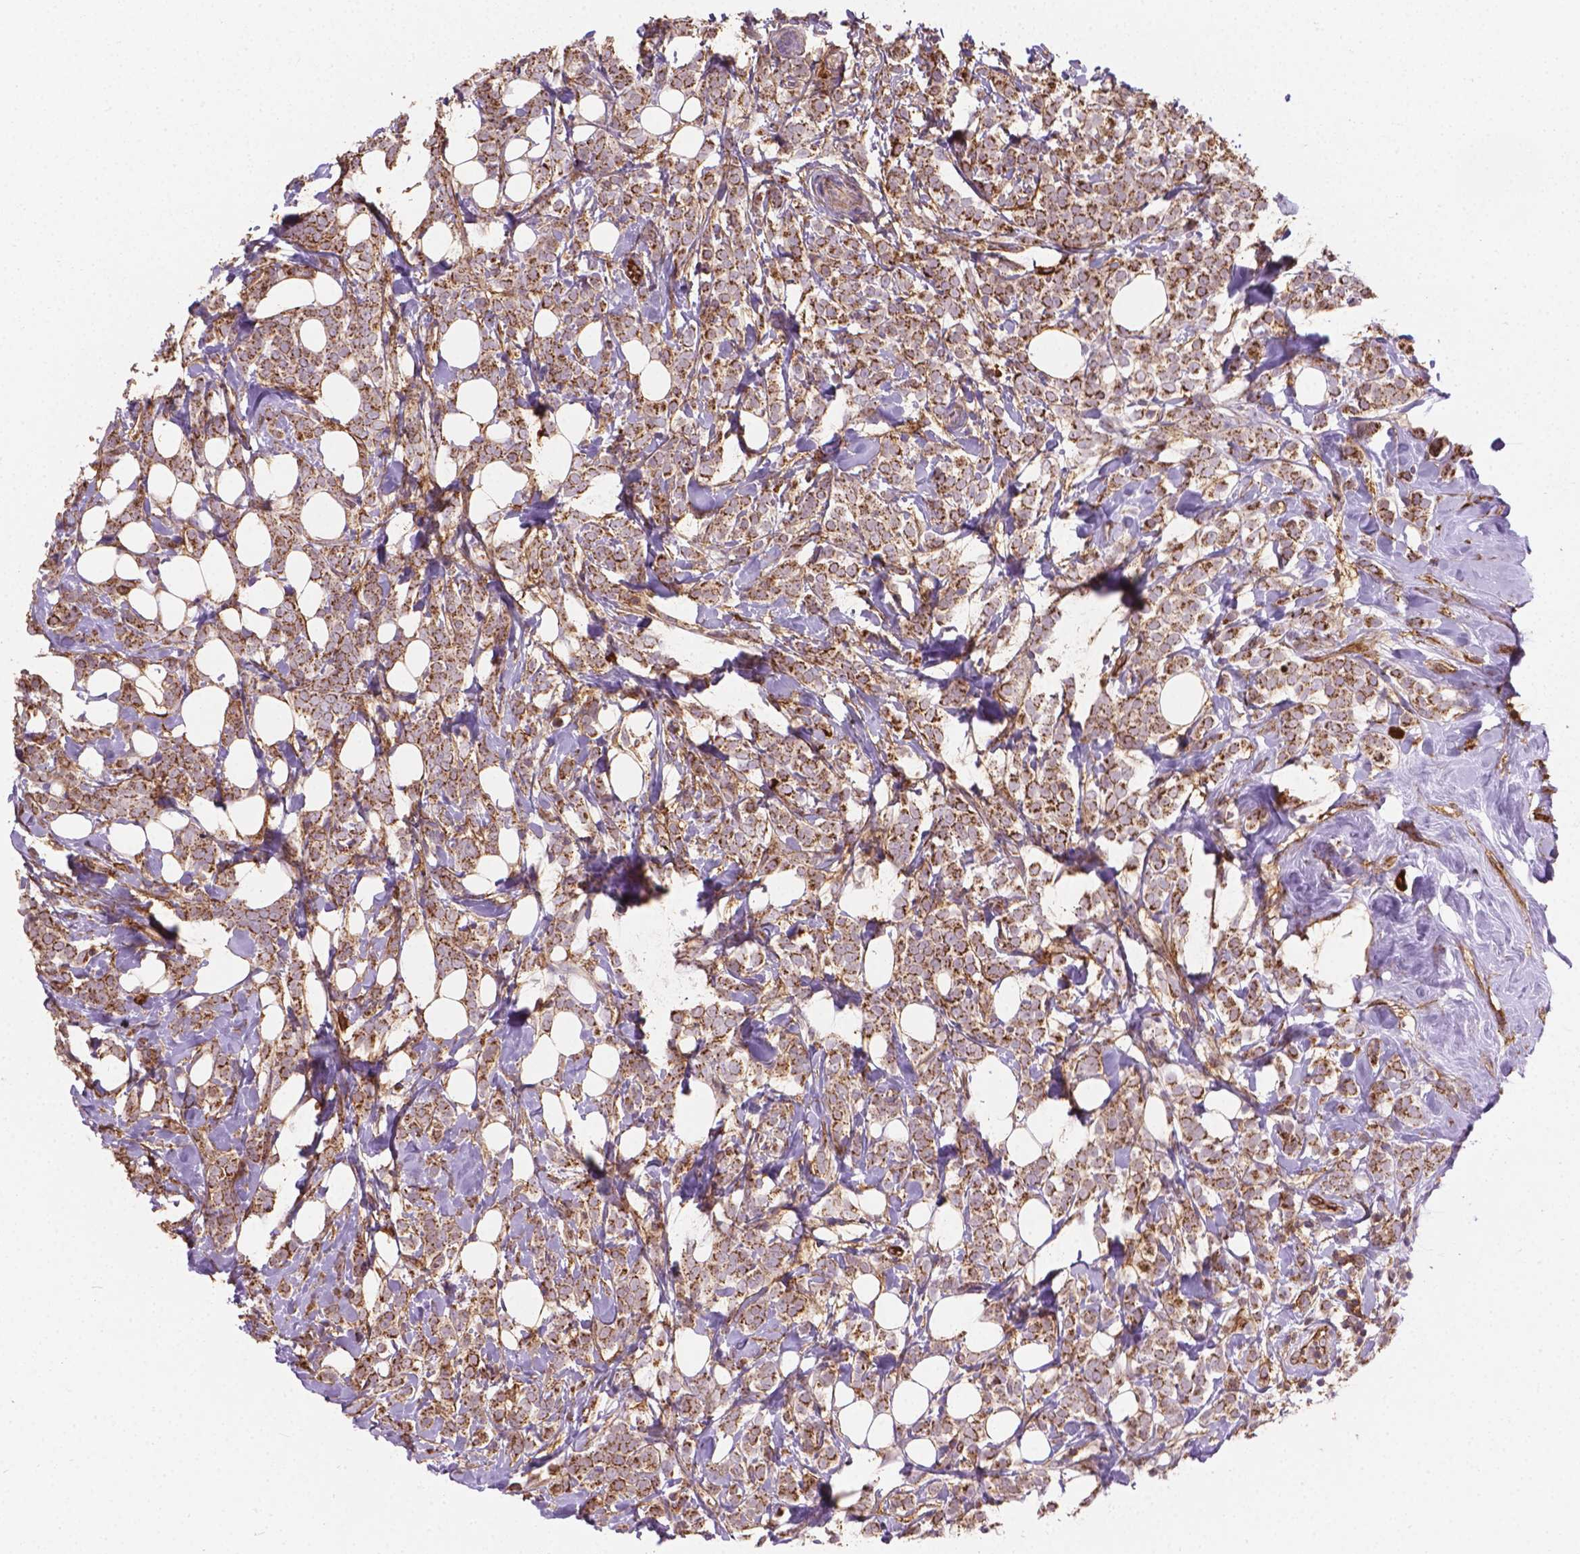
{"staining": {"intensity": "moderate", "quantity": ">75%", "location": "cytoplasmic/membranous"}, "tissue": "breast cancer", "cell_type": "Tumor cells", "image_type": "cancer", "snomed": [{"axis": "morphology", "description": "Lobular carcinoma"}, {"axis": "topography", "description": "Breast"}], "caption": "IHC staining of breast cancer (lobular carcinoma), which demonstrates medium levels of moderate cytoplasmic/membranous staining in approximately >75% of tumor cells indicating moderate cytoplasmic/membranous protein positivity. The staining was performed using DAB (brown) for protein detection and nuclei were counterstained in hematoxylin (blue).", "gene": "TCAF1", "patient": {"sex": "female", "age": 49}}